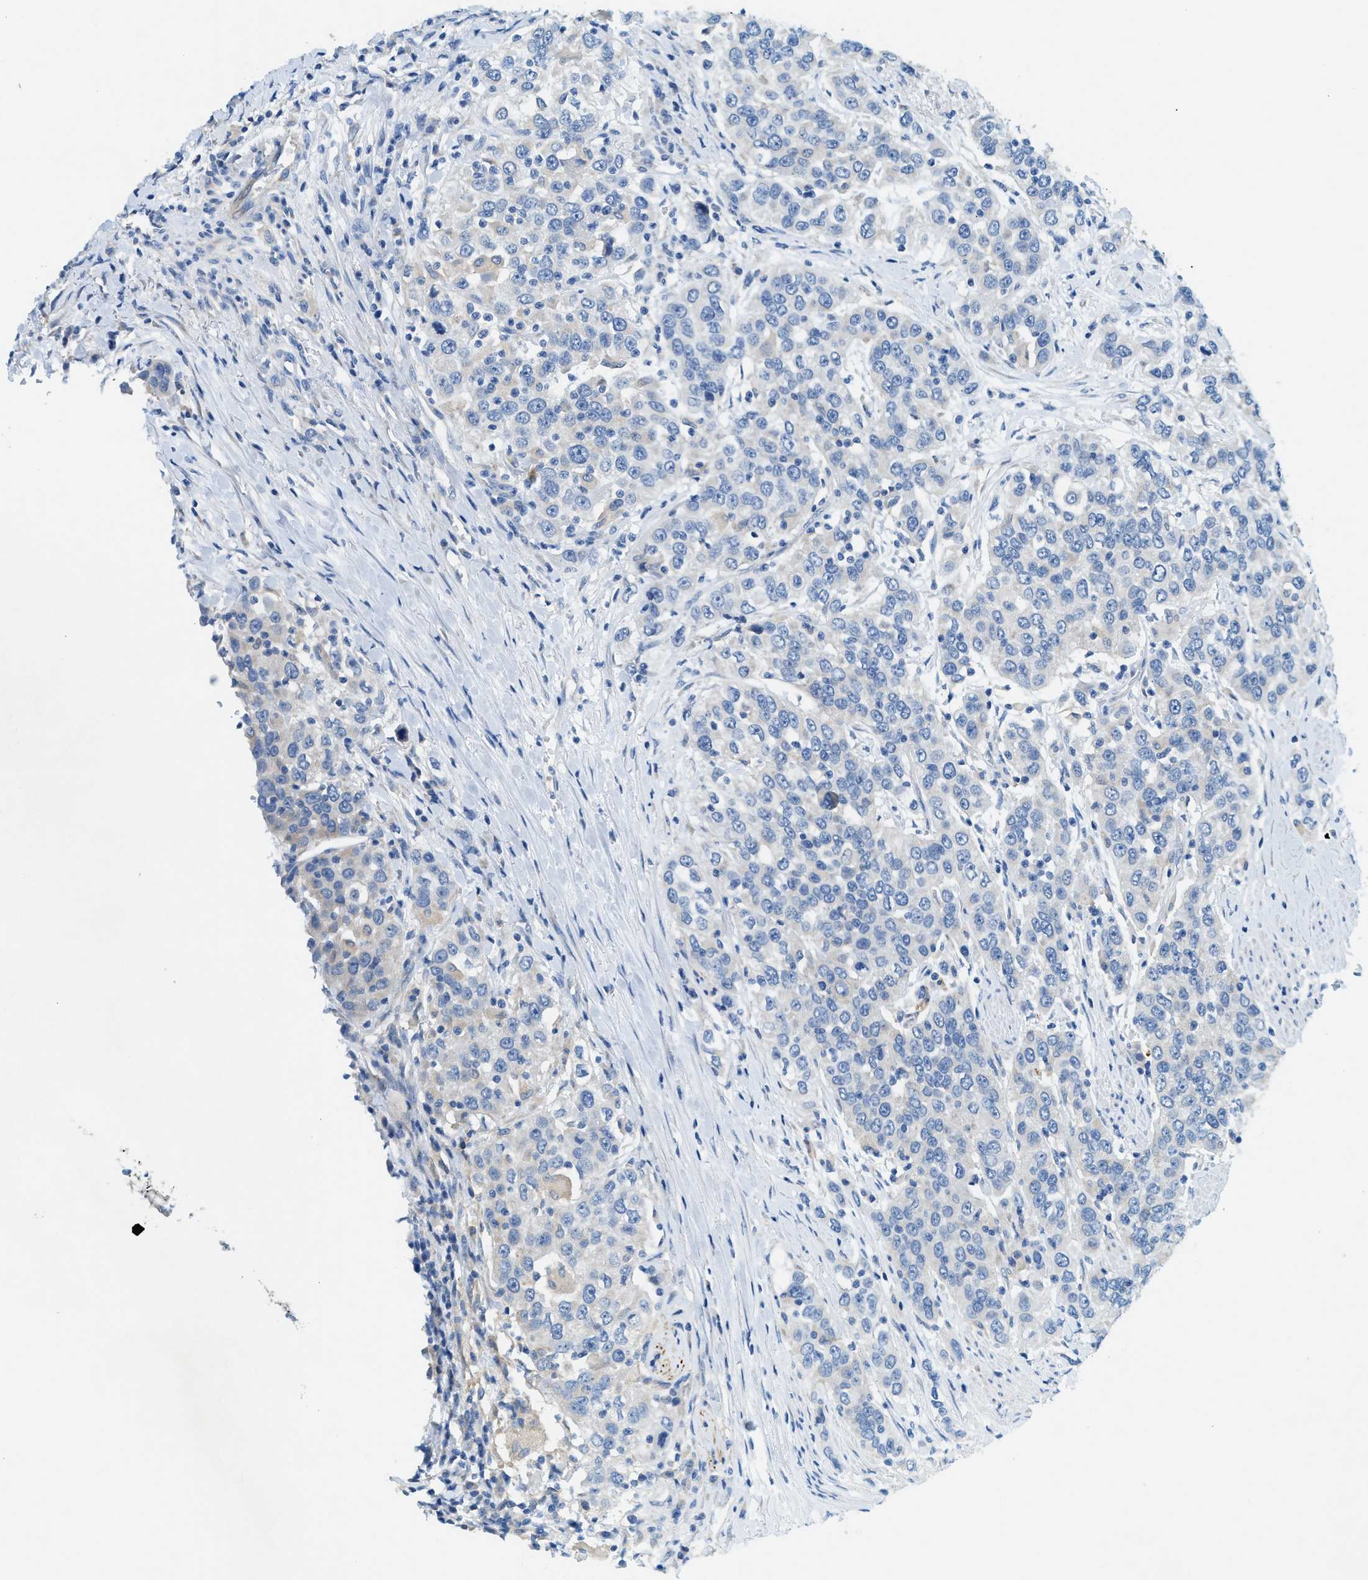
{"staining": {"intensity": "negative", "quantity": "none", "location": "none"}, "tissue": "urothelial cancer", "cell_type": "Tumor cells", "image_type": "cancer", "snomed": [{"axis": "morphology", "description": "Urothelial carcinoma, High grade"}, {"axis": "topography", "description": "Urinary bladder"}], "caption": "This is a image of immunohistochemistry staining of urothelial carcinoma (high-grade), which shows no expression in tumor cells.", "gene": "ZDHHC13", "patient": {"sex": "female", "age": 80}}